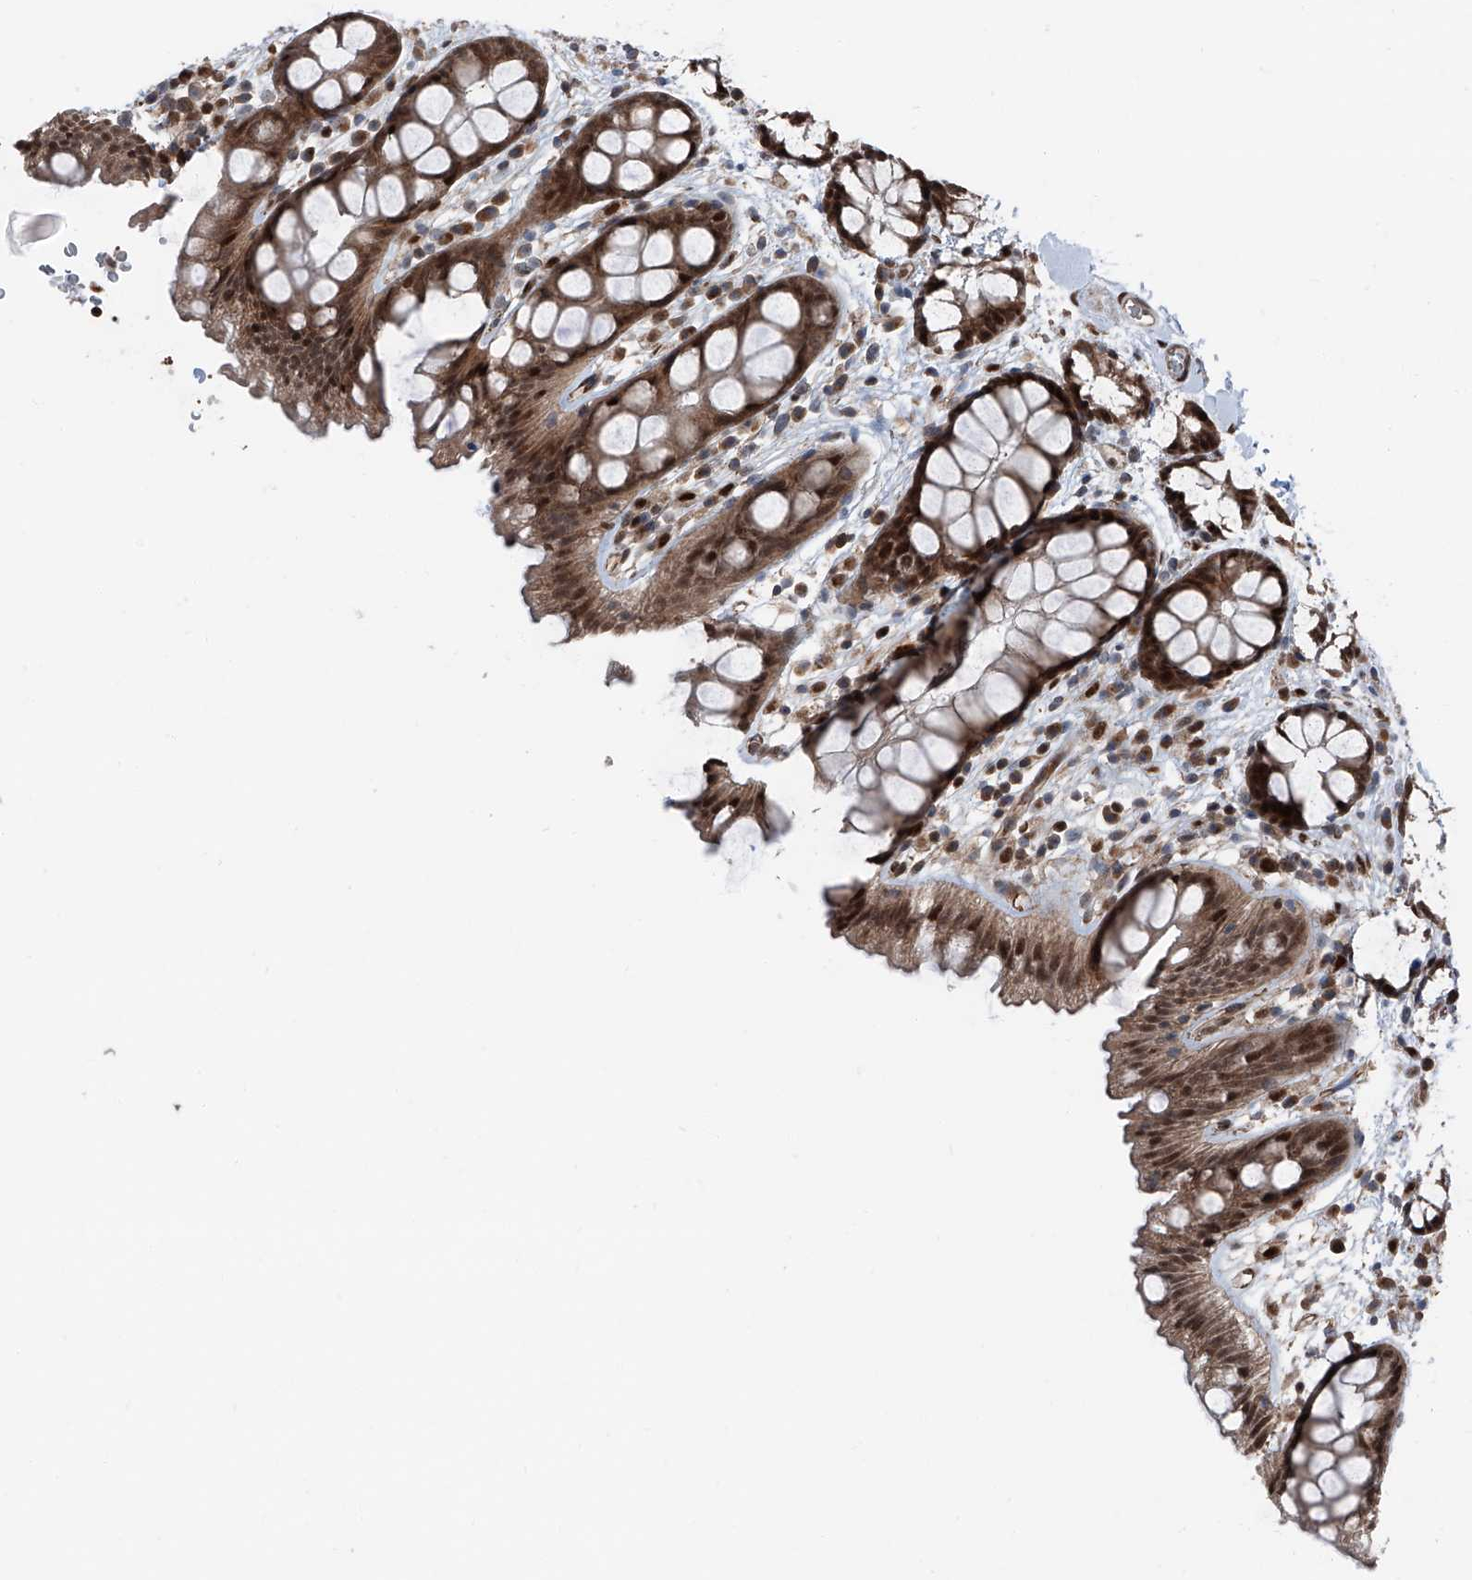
{"staining": {"intensity": "strong", "quantity": ">75%", "location": "cytoplasmic/membranous,nuclear"}, "tissue": "rectum", "cell_type": "Glandular cells", "image_type": "normal", "snomed": [{"axis": "morphology", "description": "Normal tissue, NOS"}, {"axis": "topography", "description": "Rectum"}], "caption": "Protein expression analysis of benign human rectum reveals strong cytoplasmic/membranous,nuclear positivity in approximately >75% of glandular cells. The protein of interest is shown in brown color, while the nuclei are stained blue.", "gene": "FKBP5", "patient": {"sex": "female", "age": 65}}